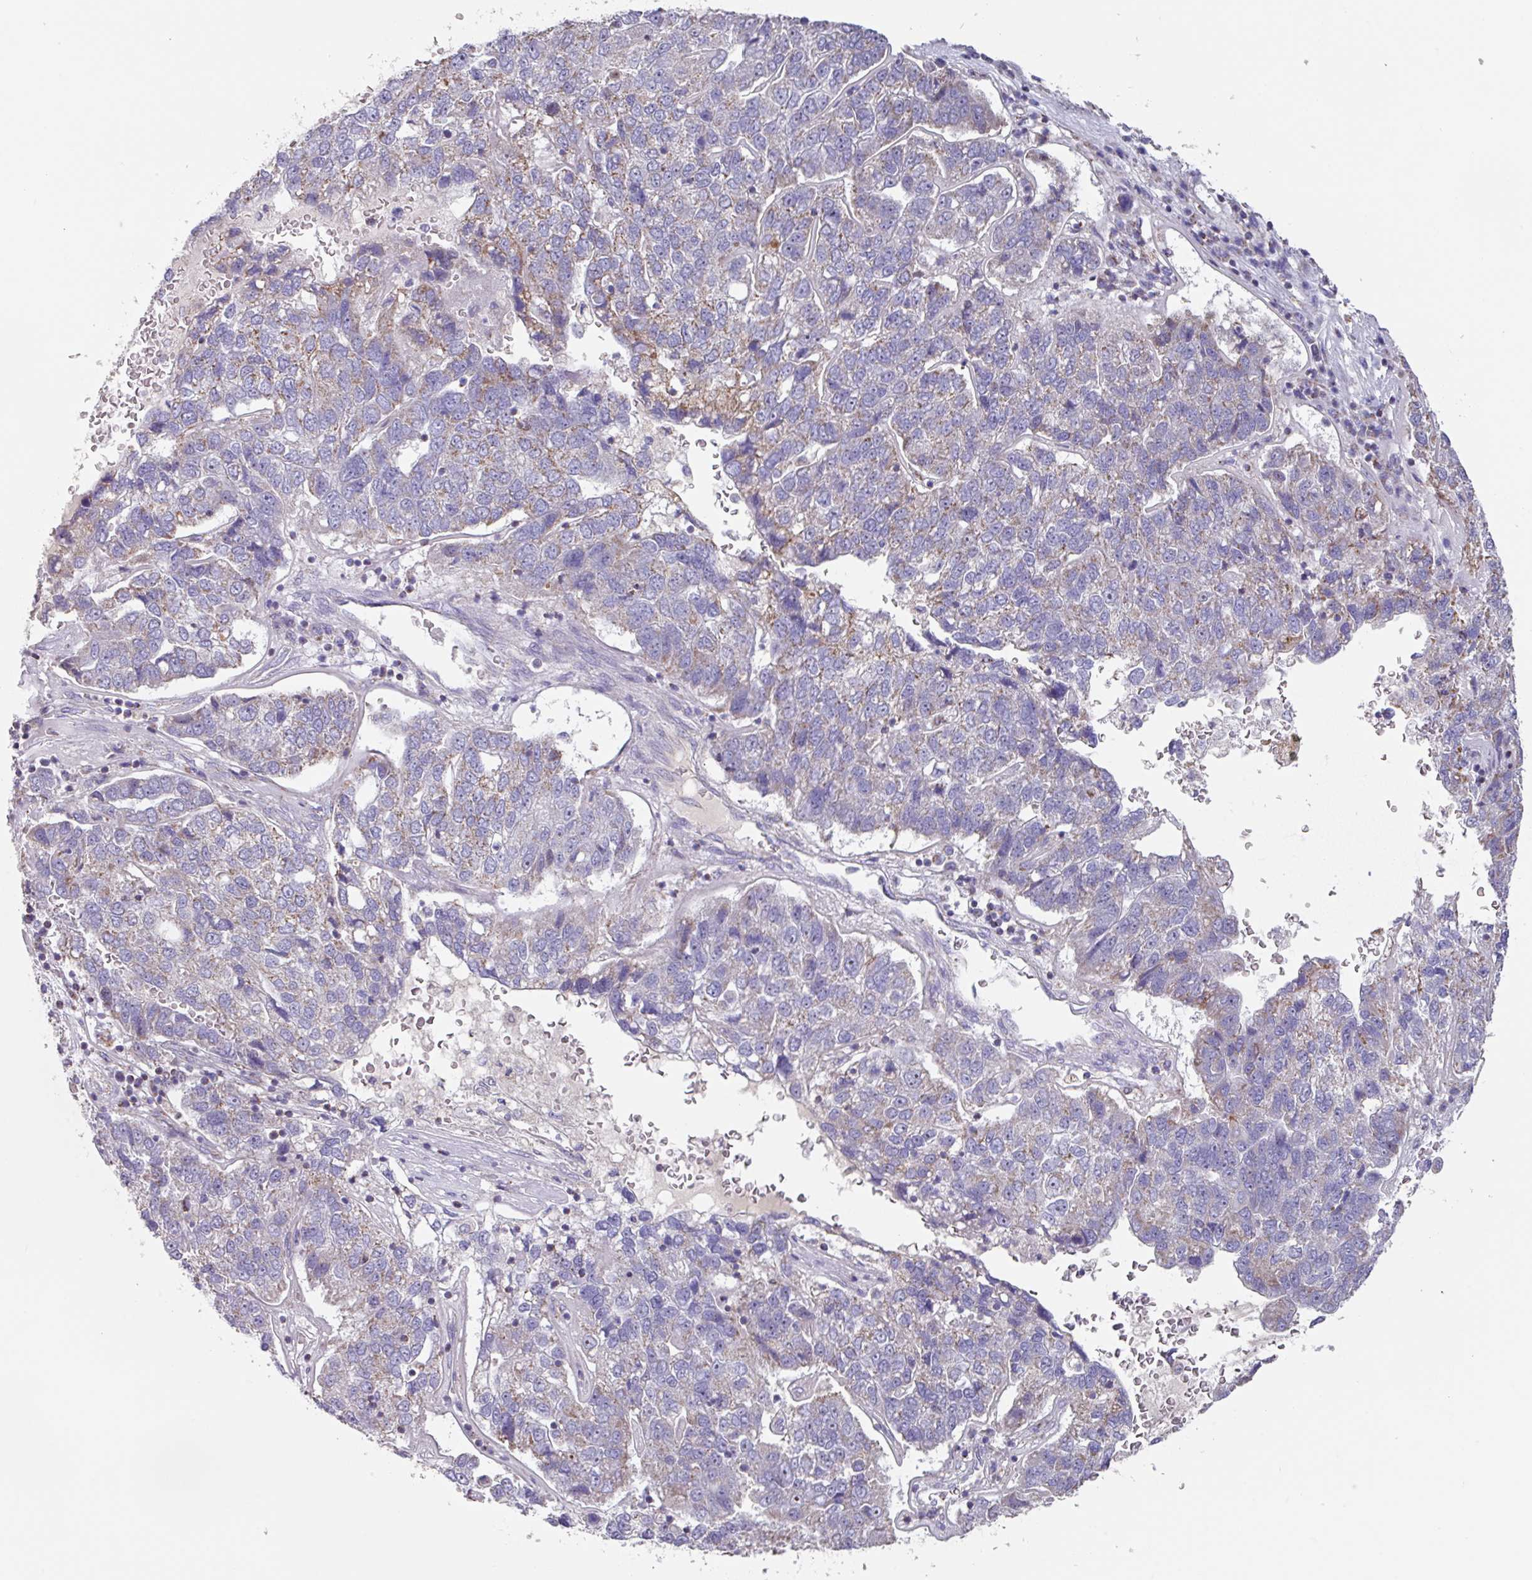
{"staining": {"intensity": "weak", "quantity": "<25%", "location": "cytoplasmic/membranous"}, "tissue": "pancreatic cancer", "cell_type": "Tumor cells", "image_type": "cancer", "snomed": [{"axis": "morphology", "description": "Adenocarcinoma, NOS"}, {"axis": "topography", "description": "Pancreas"}], "caption": "Immunohistochemistry (IHC) image of pancreatic cancer (adenocarcinoma) stained for a protein (brown), which shows no staining in tumor cells. The staining is performed using DAB brown chromogen with nuclei counter-stained in using hematoxylin.", "gene": "MT-ND4", "patient": {"sex": "female", "age": 61}}